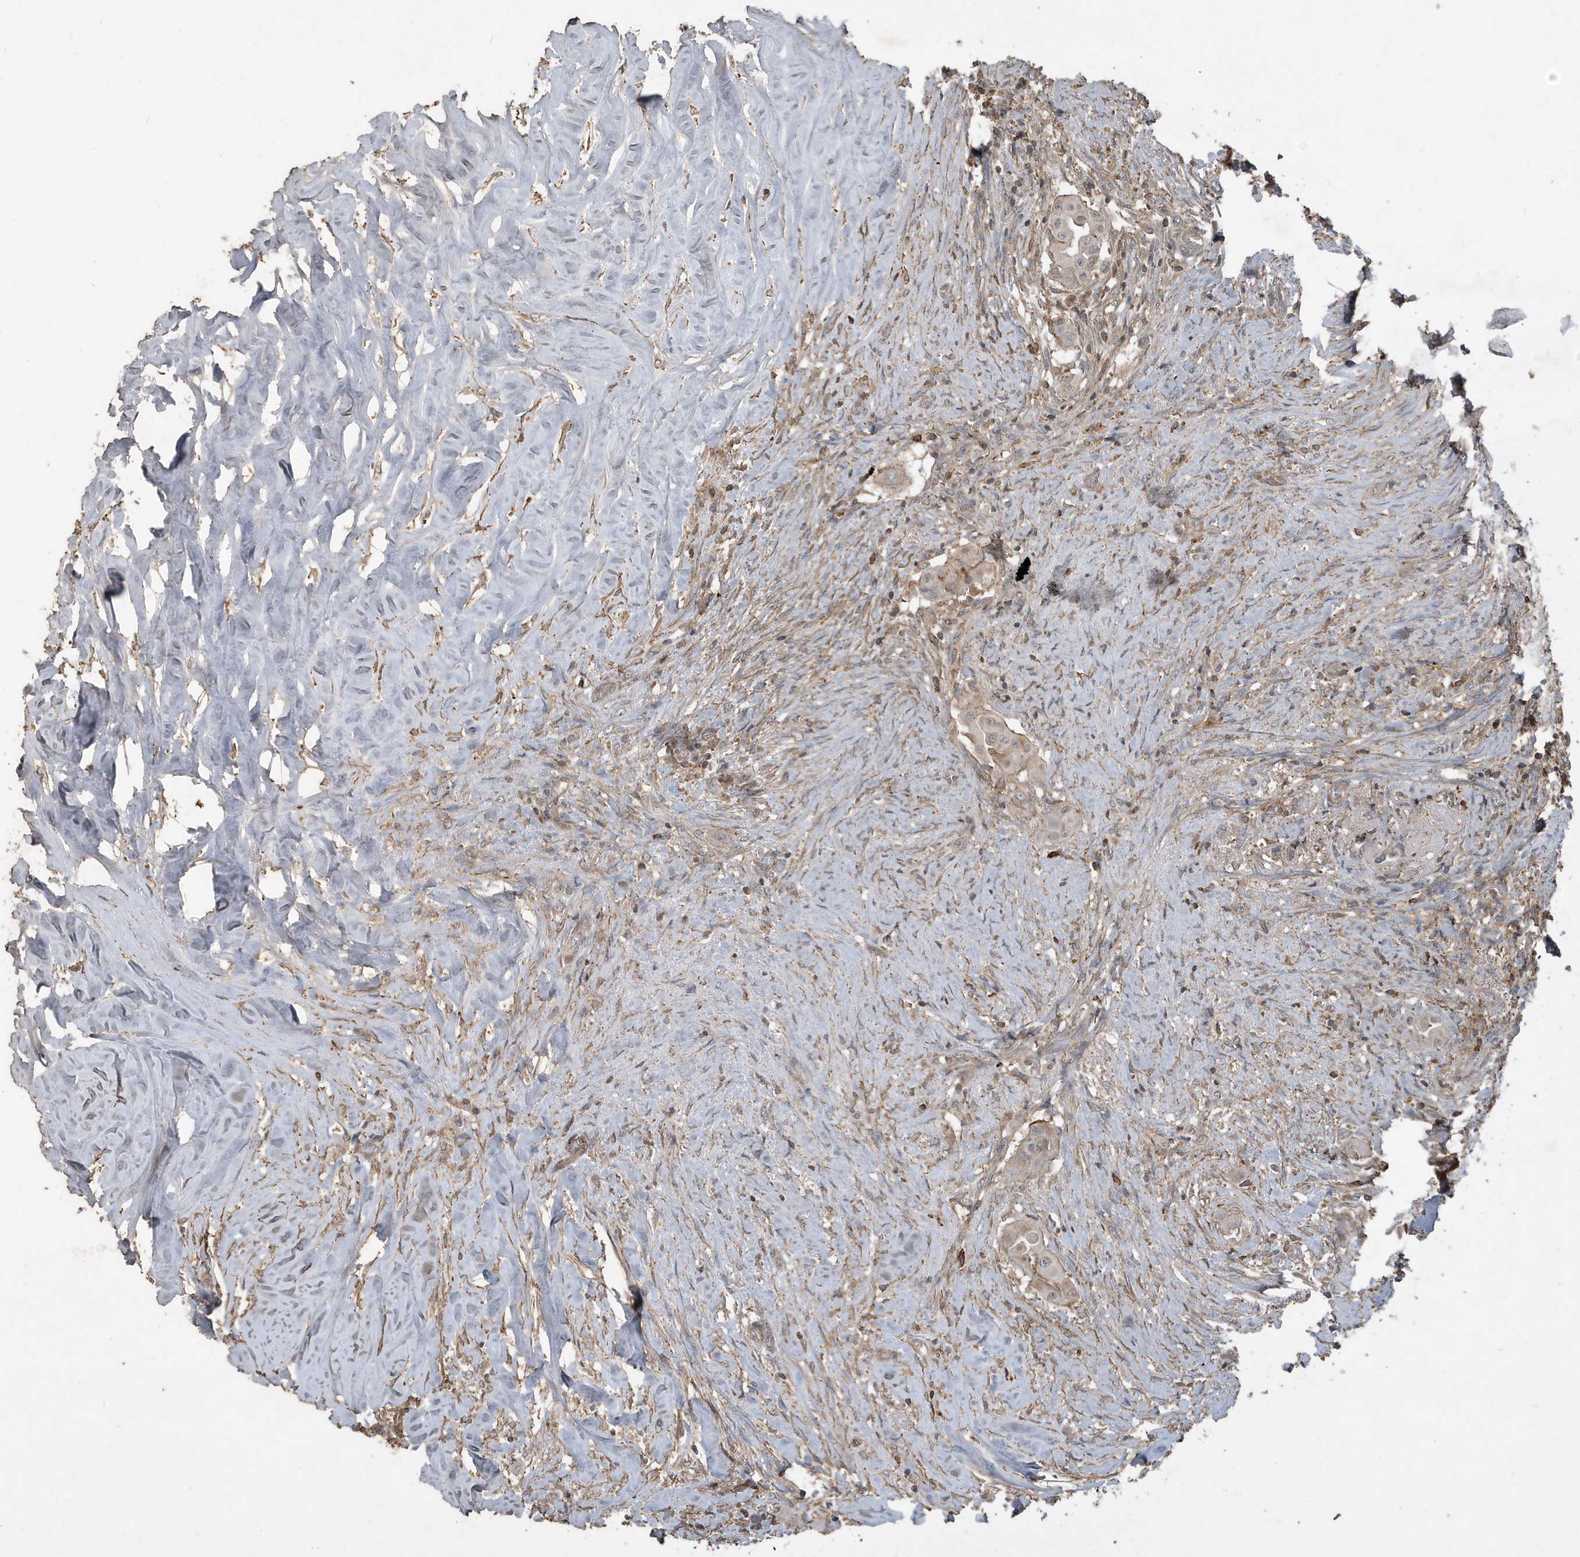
{"staining": {"intensity": "negative", "quantity": "none", "location": "none"}, "tissue": "thyroid cancer", "cell_type": "Tumor cells", "image_type": "cancer", "snomed": [{"axis": "morphology", "description": "Papillary adenocarcinoma, NOS"}, {"axis": "topography", "description": "Thyroid gland"}], "caption": "DAB (3,3'-diaminobenzidine) immunohistochemical staining of human thyroid cancer (papillary adenocarcinoma) exhibits no significant expression in tumor cells.", "gene": "PRRT3", "patient": {"sex": "female", "age": 59}}